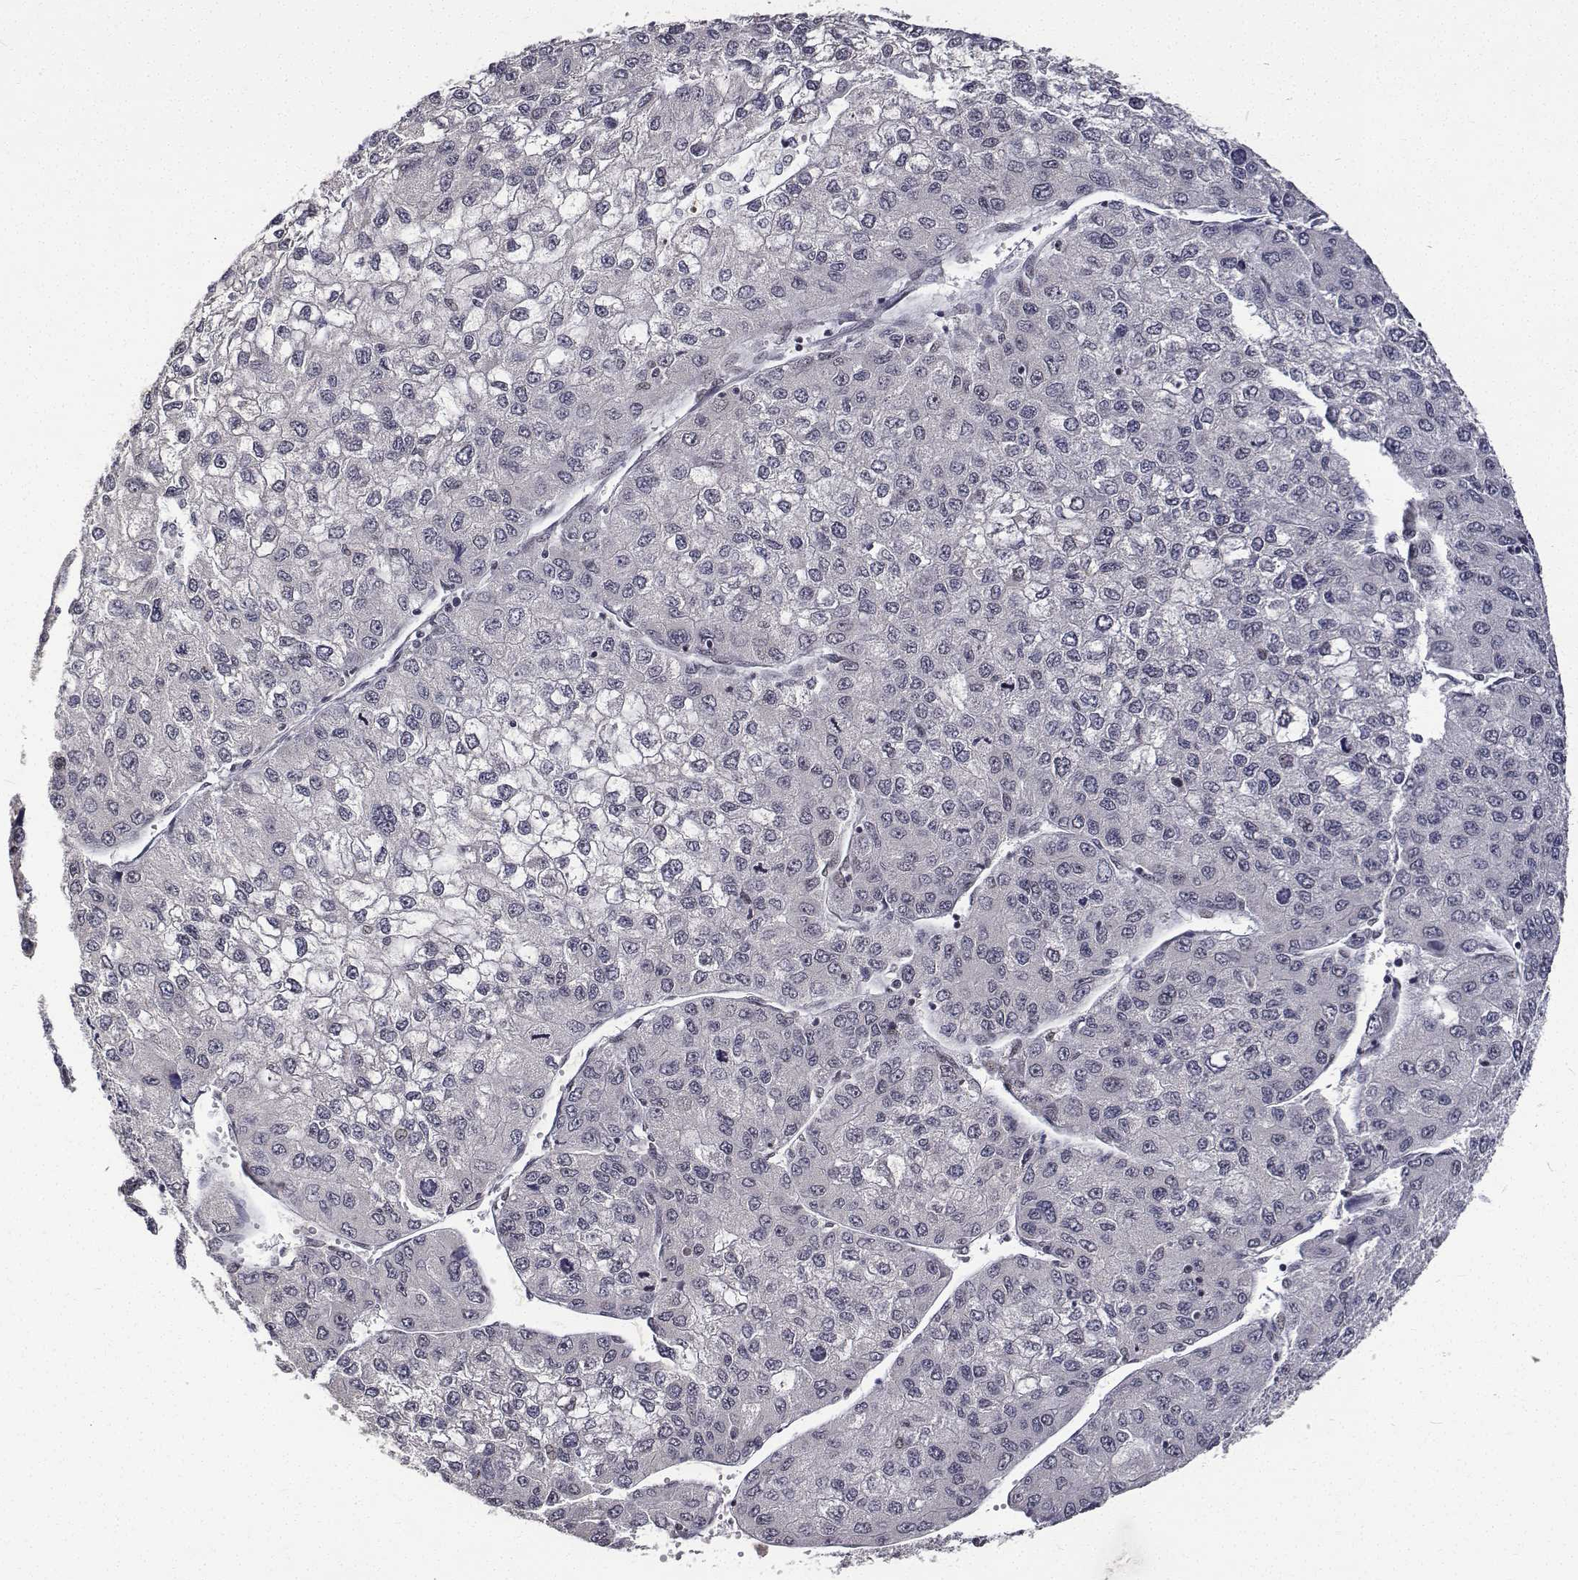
{"staining": {"intensity": "negative", "quantity": "none", "location": "none"}, "tissue": "liver cancer", "cell_type": "Tumor cells", "image_type": "cancer", "snomed": [{"axis": "morphology", "description": "Carcinoma, Hepatocellular, NOS"}, {"axis": "topography", "description": "Liver"}], "caption": "Liver cancer (hepatocellular carcinoma) was stained to show a protein in brown. There is no significant expression in tumor cells.", "gene": "ATRX", "patient": {"sex": "female", "age": 66}}